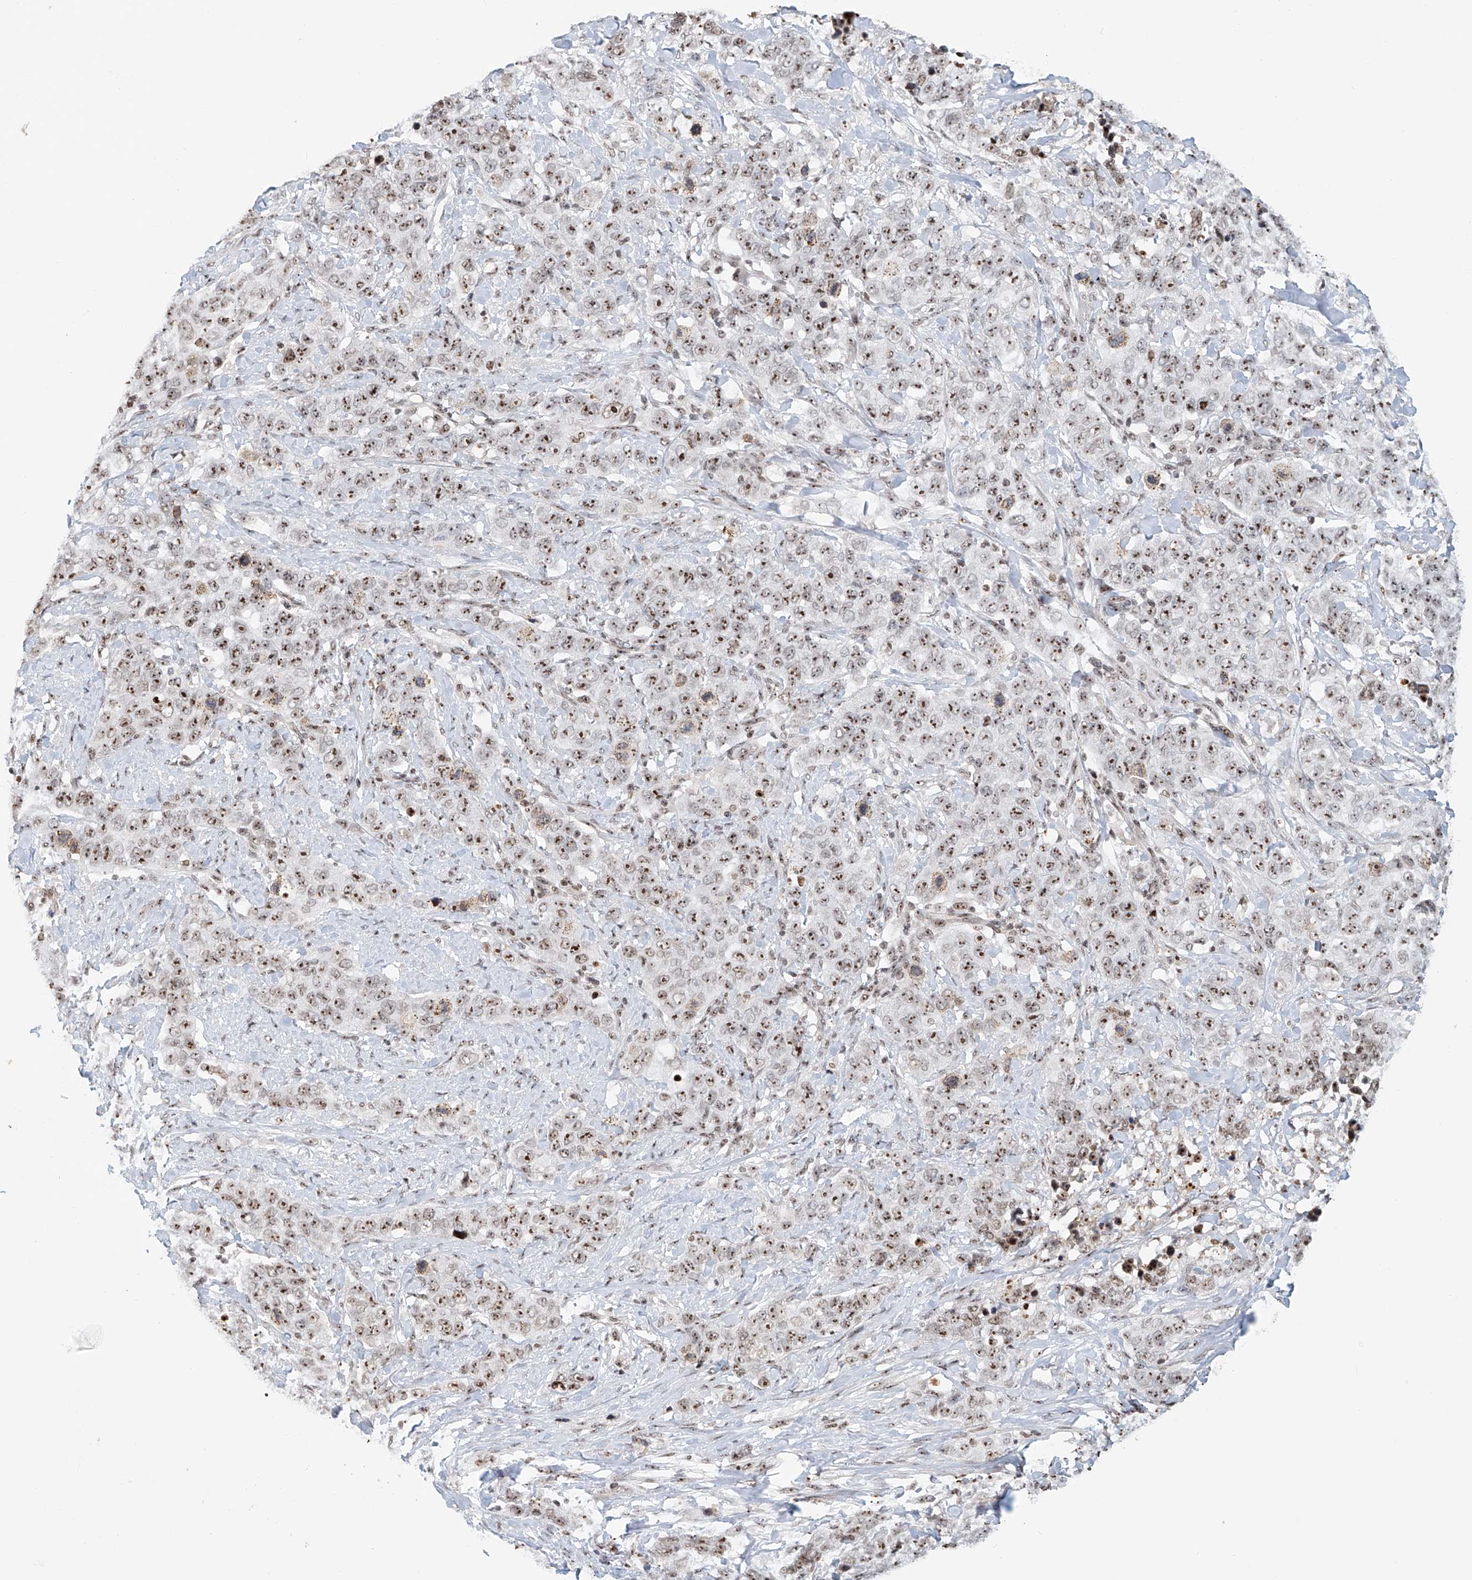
{"staining": {"intensity": "moderate", "quantity": ">75%", "location": "nuclear"}, "tissue": "stomach cancer", "cell_type": "Tumor cells", "image_type": "cancer", "snomed": [{"axis": "morphology", "description": "Adenocarcinoma, NOS"}, {"axis": "topography", "description": "Stomach"}], "caption": "Approximately >75% of tumor cells in stomach cancer exhibit moderate nuclear protein positivity as visualized by brown immunohistochemical staining.", "gene": "PRUNE2", "patient": {"sex": "male", "age": 48}}